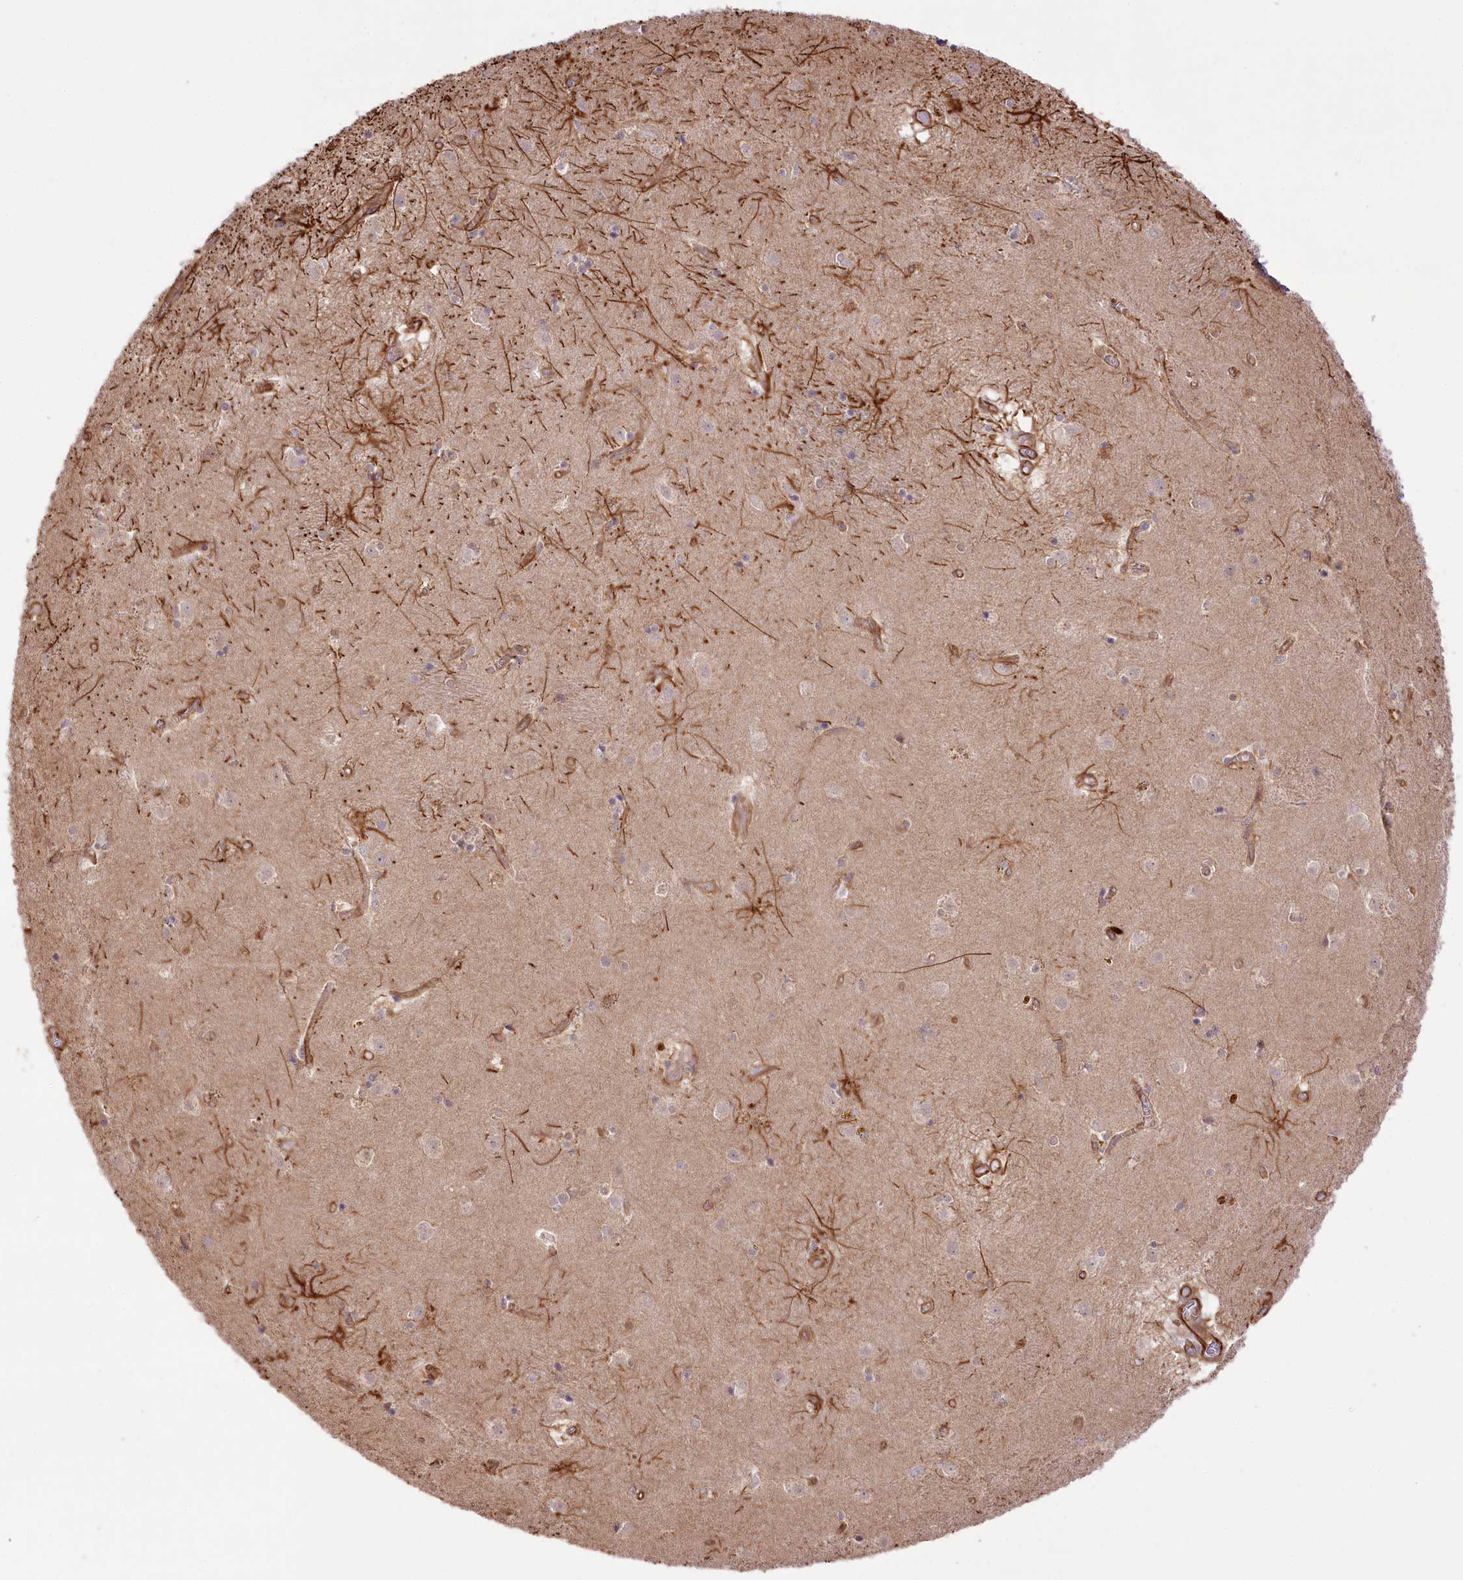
{"staining": {"intensity": "strong", "quantity": "<25%", "location": "cytoplasmic/membranous"}, "tissue": "caudate", "cell_type": "Glial cells", "image_type": "normal", "snomed": [{"axis": "morphology", "description": "Normal tissue, NOS"}, {"axis": "topography", "description": "Lateral ventricle wall"}], "caption": "A medium amount of strong cytoplasmic/membranous expression is present in about <25% of glial cells in unremarkable caudate.", "gene": "TTC1", "patient": {"sex": "male", "age": 70}}